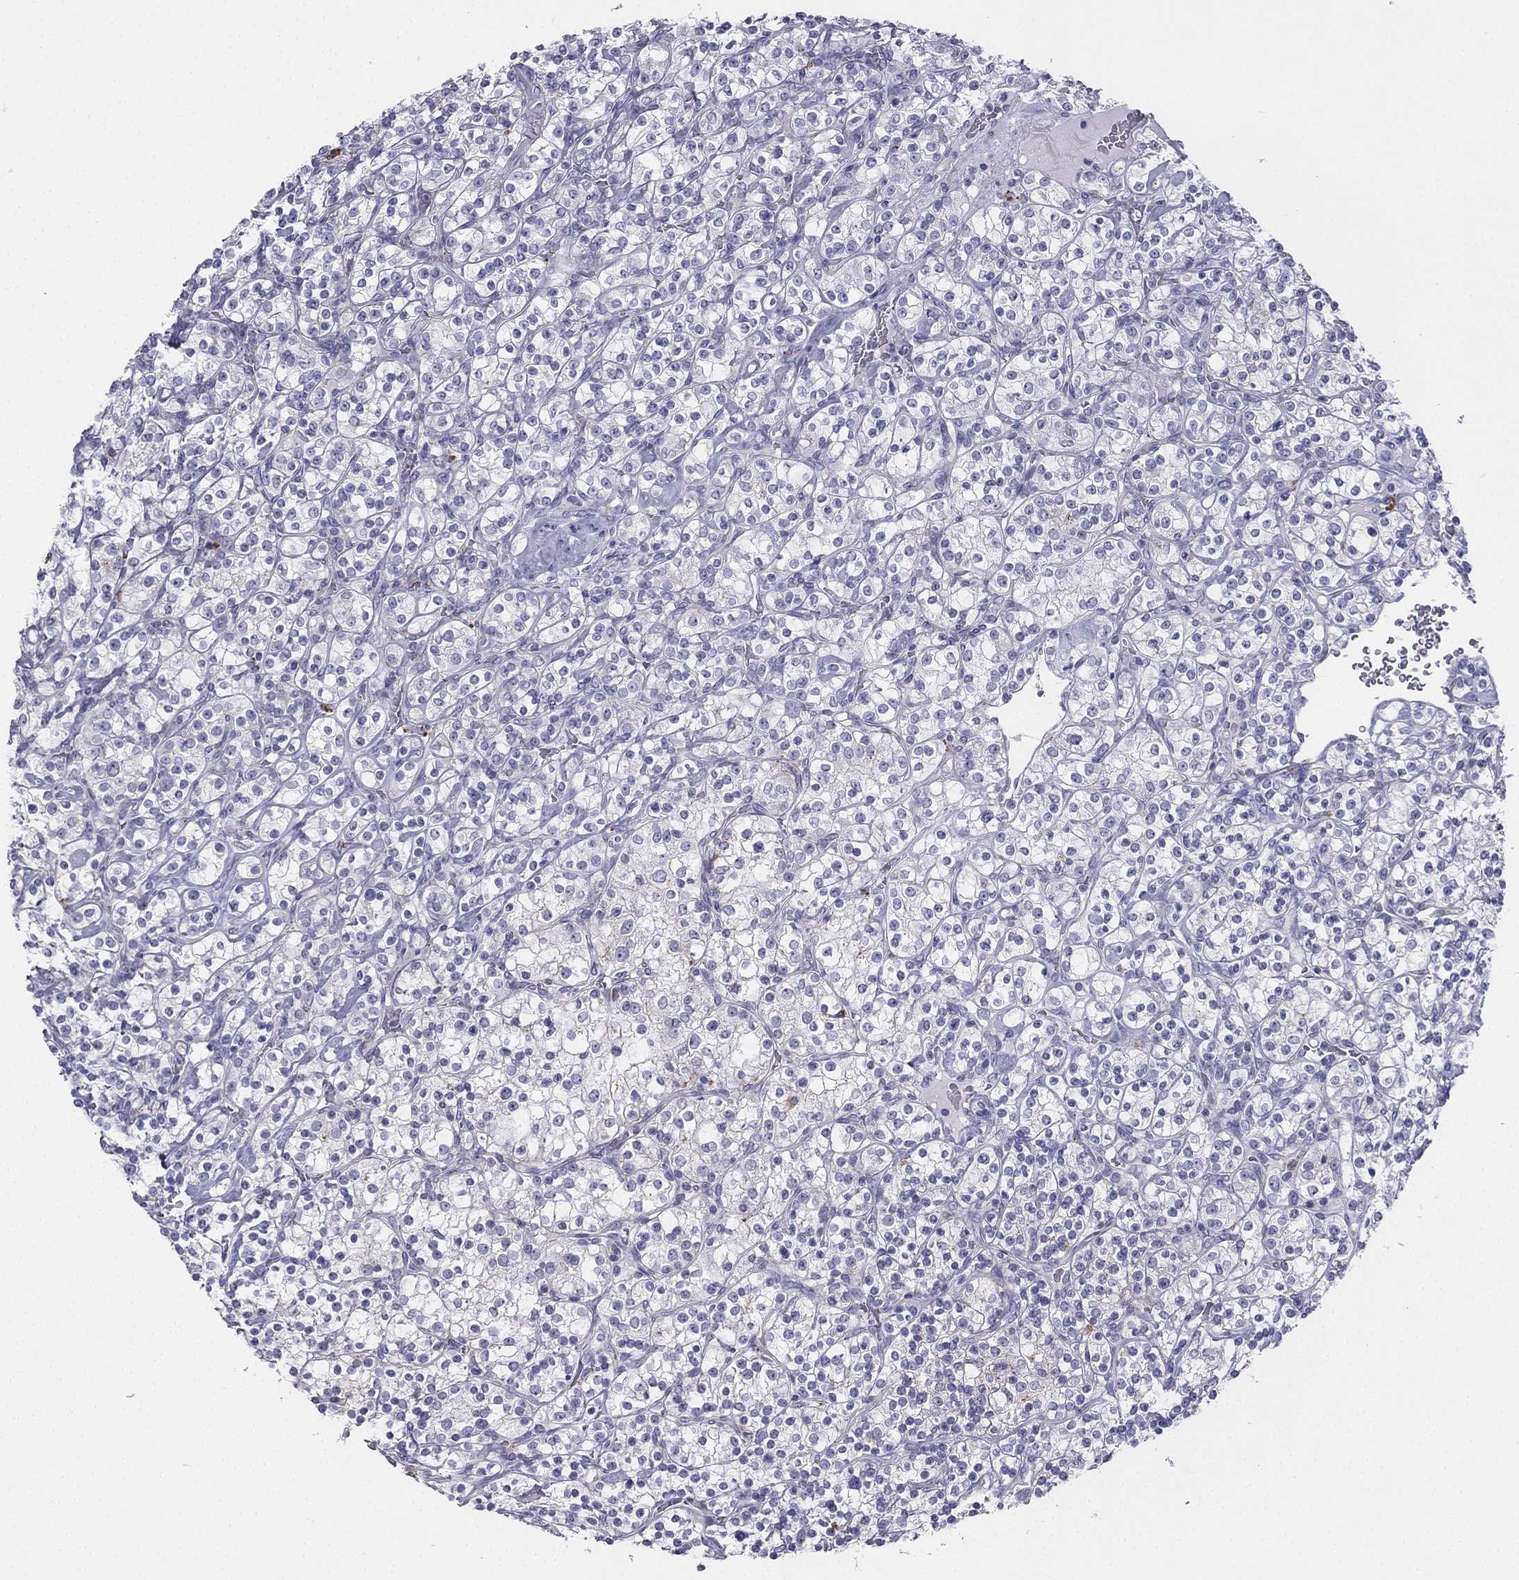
{"staining": {"intensity": "negative", "quantity": "none", "location": "none"}, "tissue": "renal cancer", "cell_type": "Tumor cells", "image_type": "cancer", "snomed": [{"axis": "morphology", "description": "Adenocarcinoma, NOS"}, {"axis": "topography", "description": "Kidney"}], "caption": "Protein analysis of renal cancer shows no significant positivity in tumor cells.", "gene": "ALOXE3", "patient": {"sex": "male", "age": 77}}